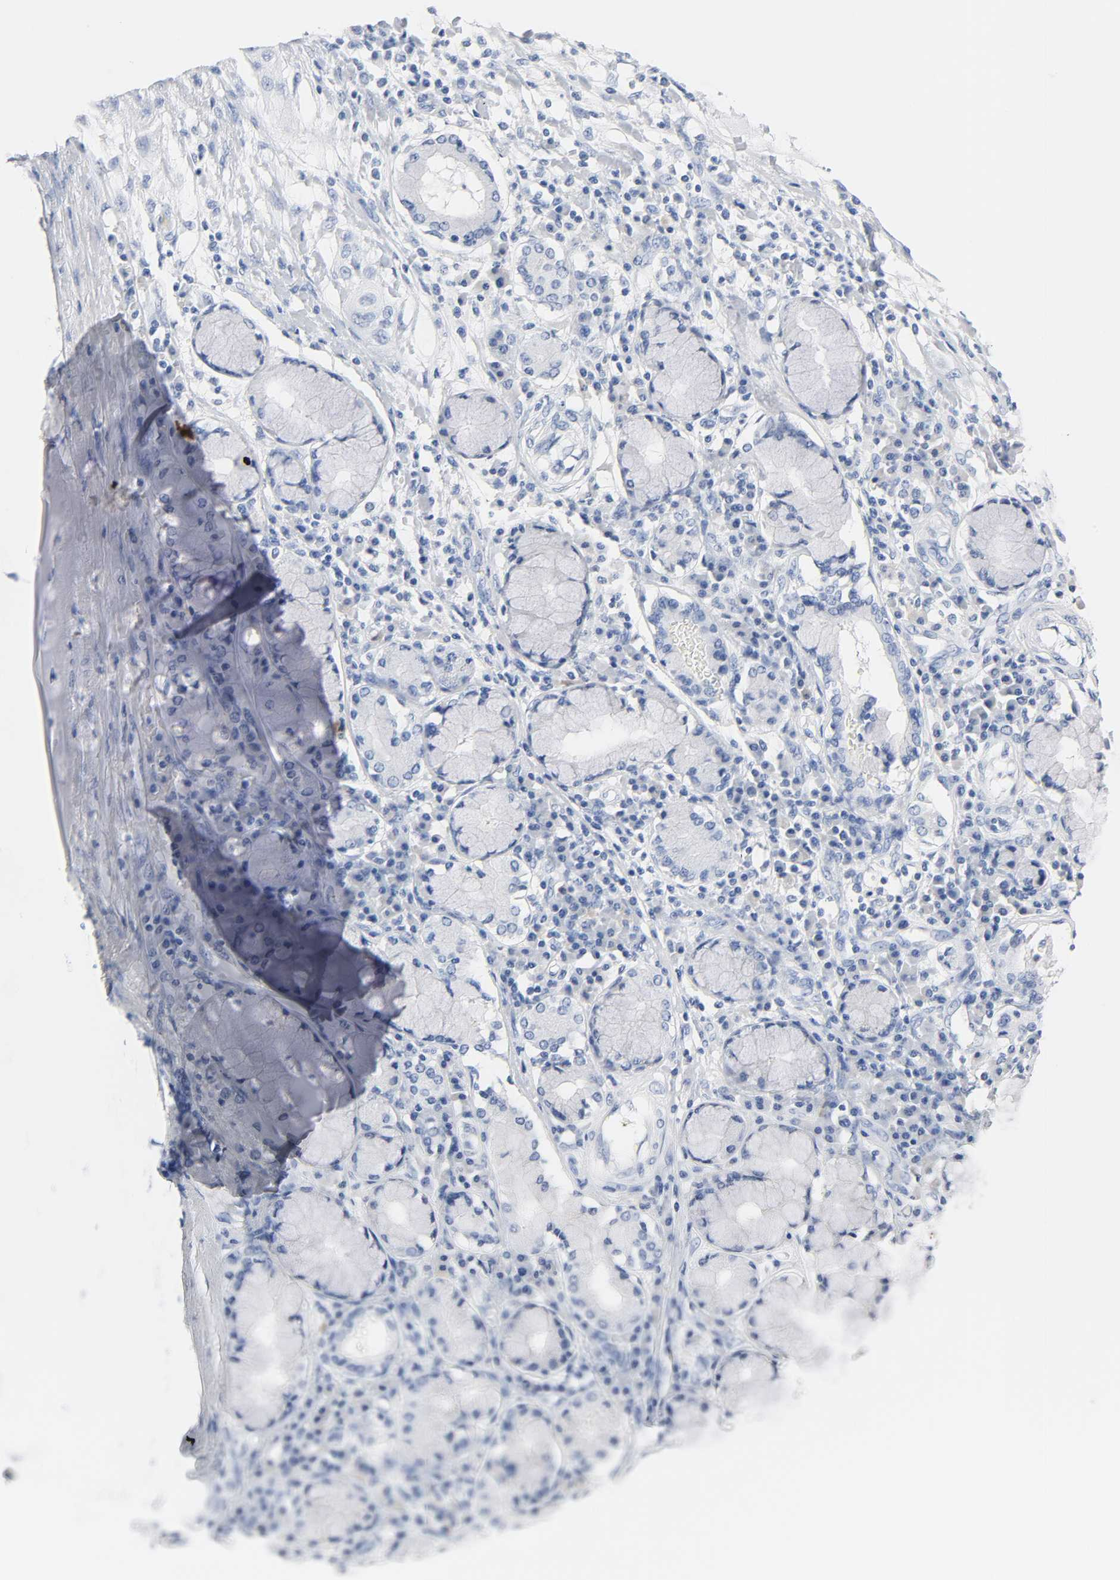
{"staining": {"intensity": "negative", "quantity": "none", "location": "none"}, "tissue": "lung cancer", "cell_type": "Tumor cells", "image_type": "cancer", "snomed": [{"axis": "morphology", "description": "Squamous cell carcinoma, NOS"}, {"axis": "topography", "description": "Lung"}], "caption": "The IHC micrograph has no significant staining in tumor cells of lung cancer tissue.", "gene": "ACP3", "patient": {"sex": "female", "age": 47}}